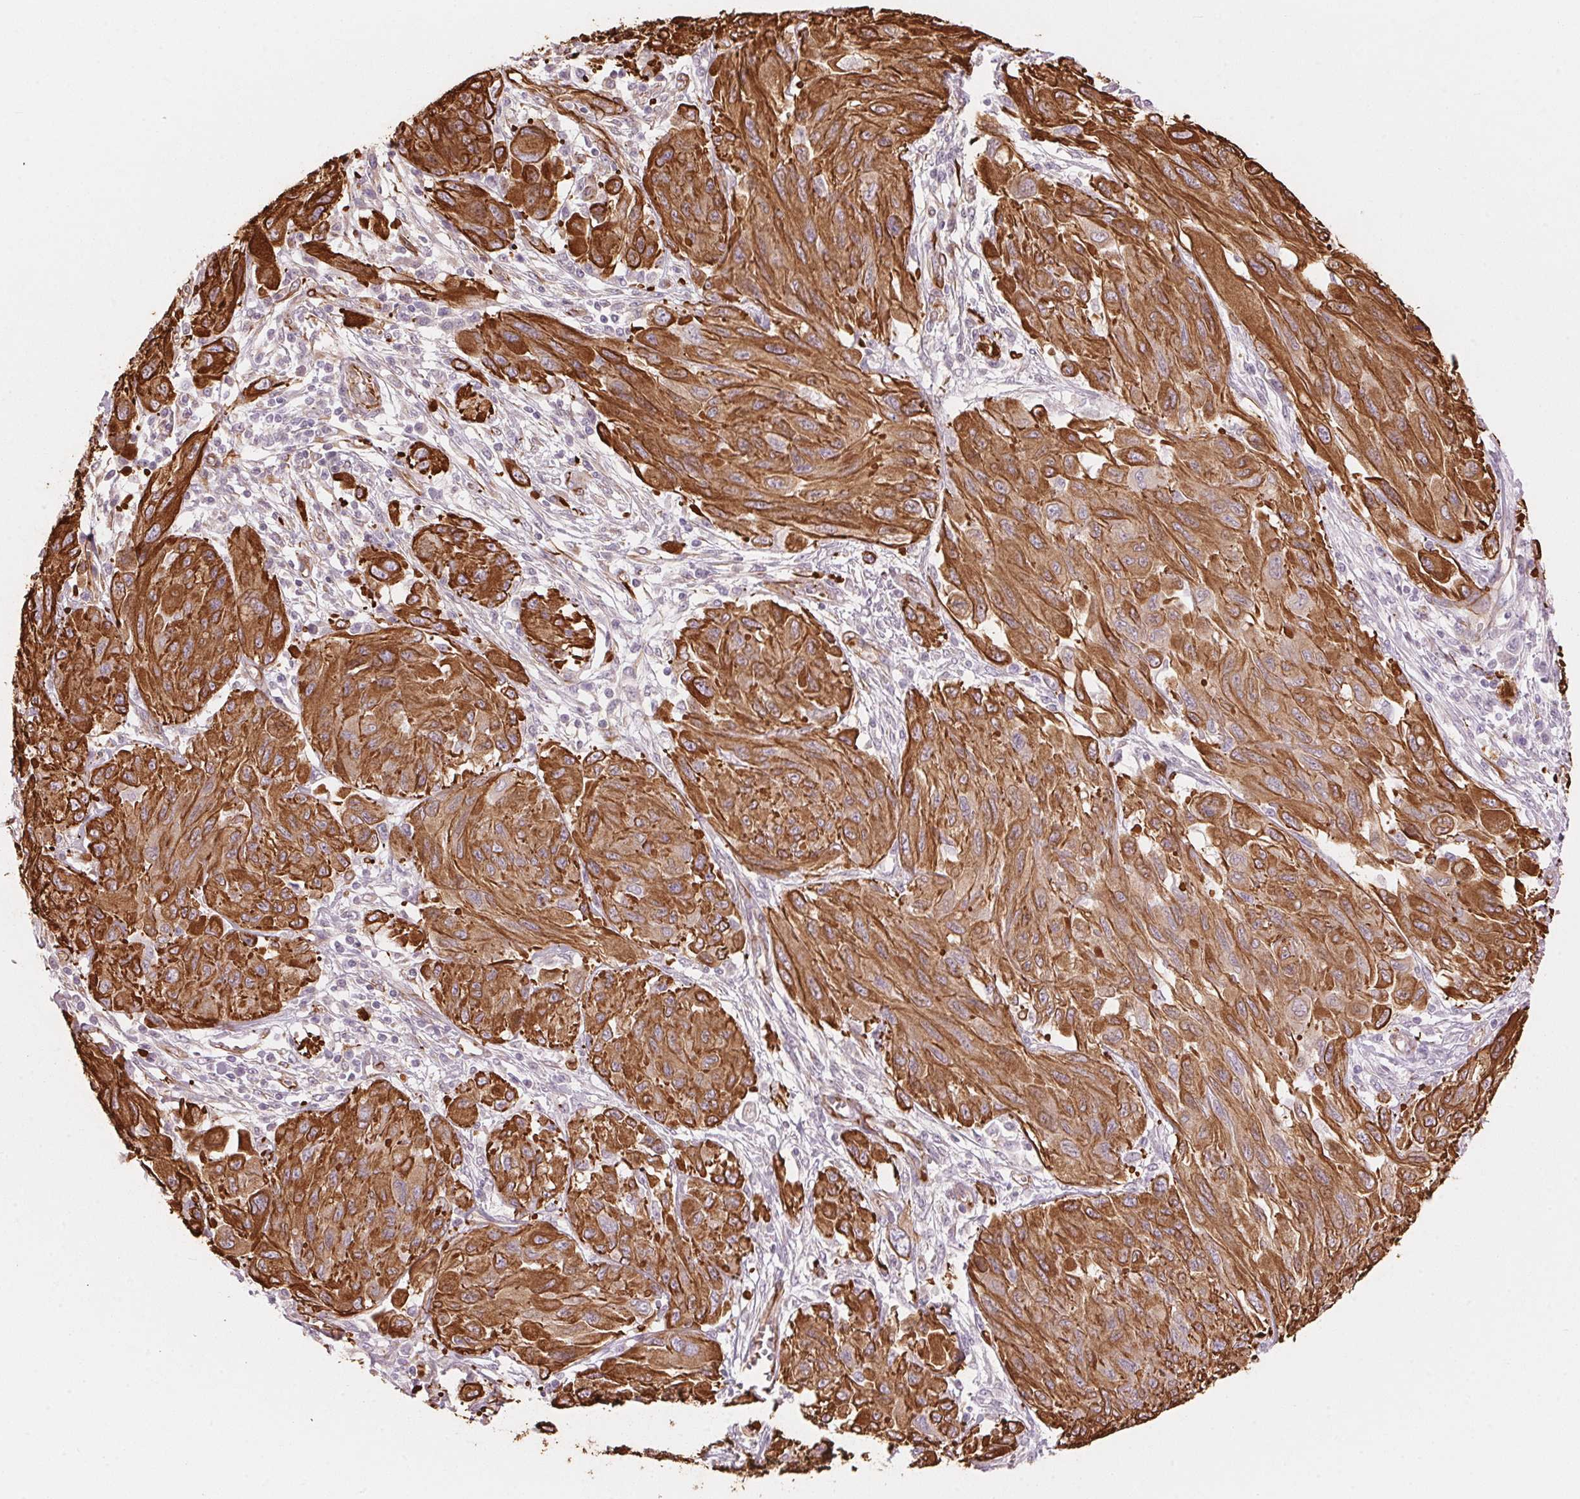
{"staining": {"intensity": "strong", "quantity": ">75%", "location": "cytoplasmic/membranous"}, "tissue": "melanoma", "cell_type": "Tumor cells", "image_type": "cancer", "snomed": [{"axis": "morphology", "description": "Malignant melanoma, NOS"}, {"axis": "topography", "description": "Skin"}], "caption": "Protein expression analysis of malignant melanoma displays strong cytoplasmic/membranous positivity in approximately >75% of tumor cells.", "gene": "CLPS", "patient": {"sex": "female", "age": 91}}